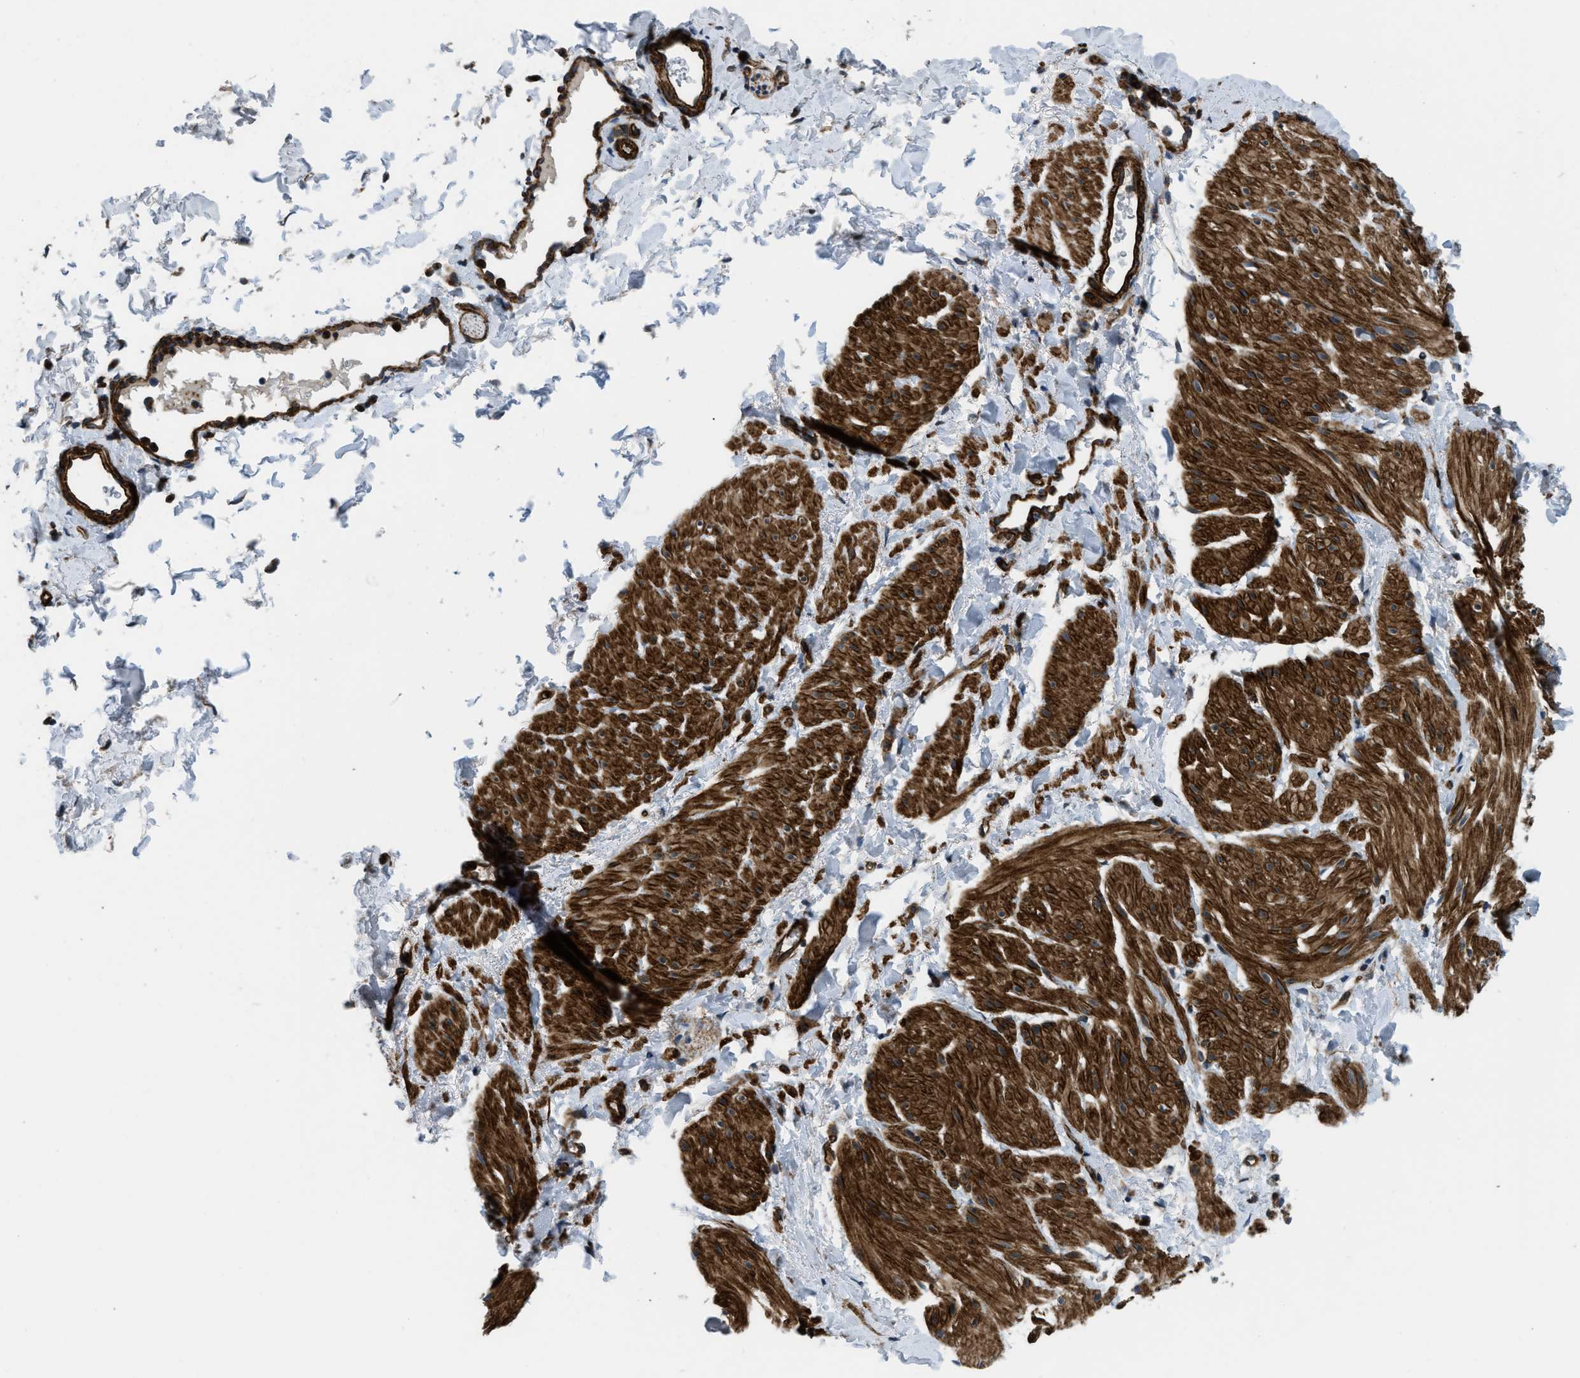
{"staining": {"intensity": "strong", "quantity": ">75%", "location": "cytoplasmic/membranous"}, "tissue": "smooth muscle", "cell_type": "Smooth muscle cells", "image_type": "normal", "snomed": [{"axis": "morphology", "description": "Normal tissue, NOS"}, {"axis": "topography", "description": "Smooth muscle"}], "caption": "Approximately >75% of smooth muscle cells in normal human smooth muscle show strong cytoplasmic/membranous protein expression as visualized by brown immunohistochemical staining.", "gene": "GSDME", "patient": {"sex": "male", "age": 16}}